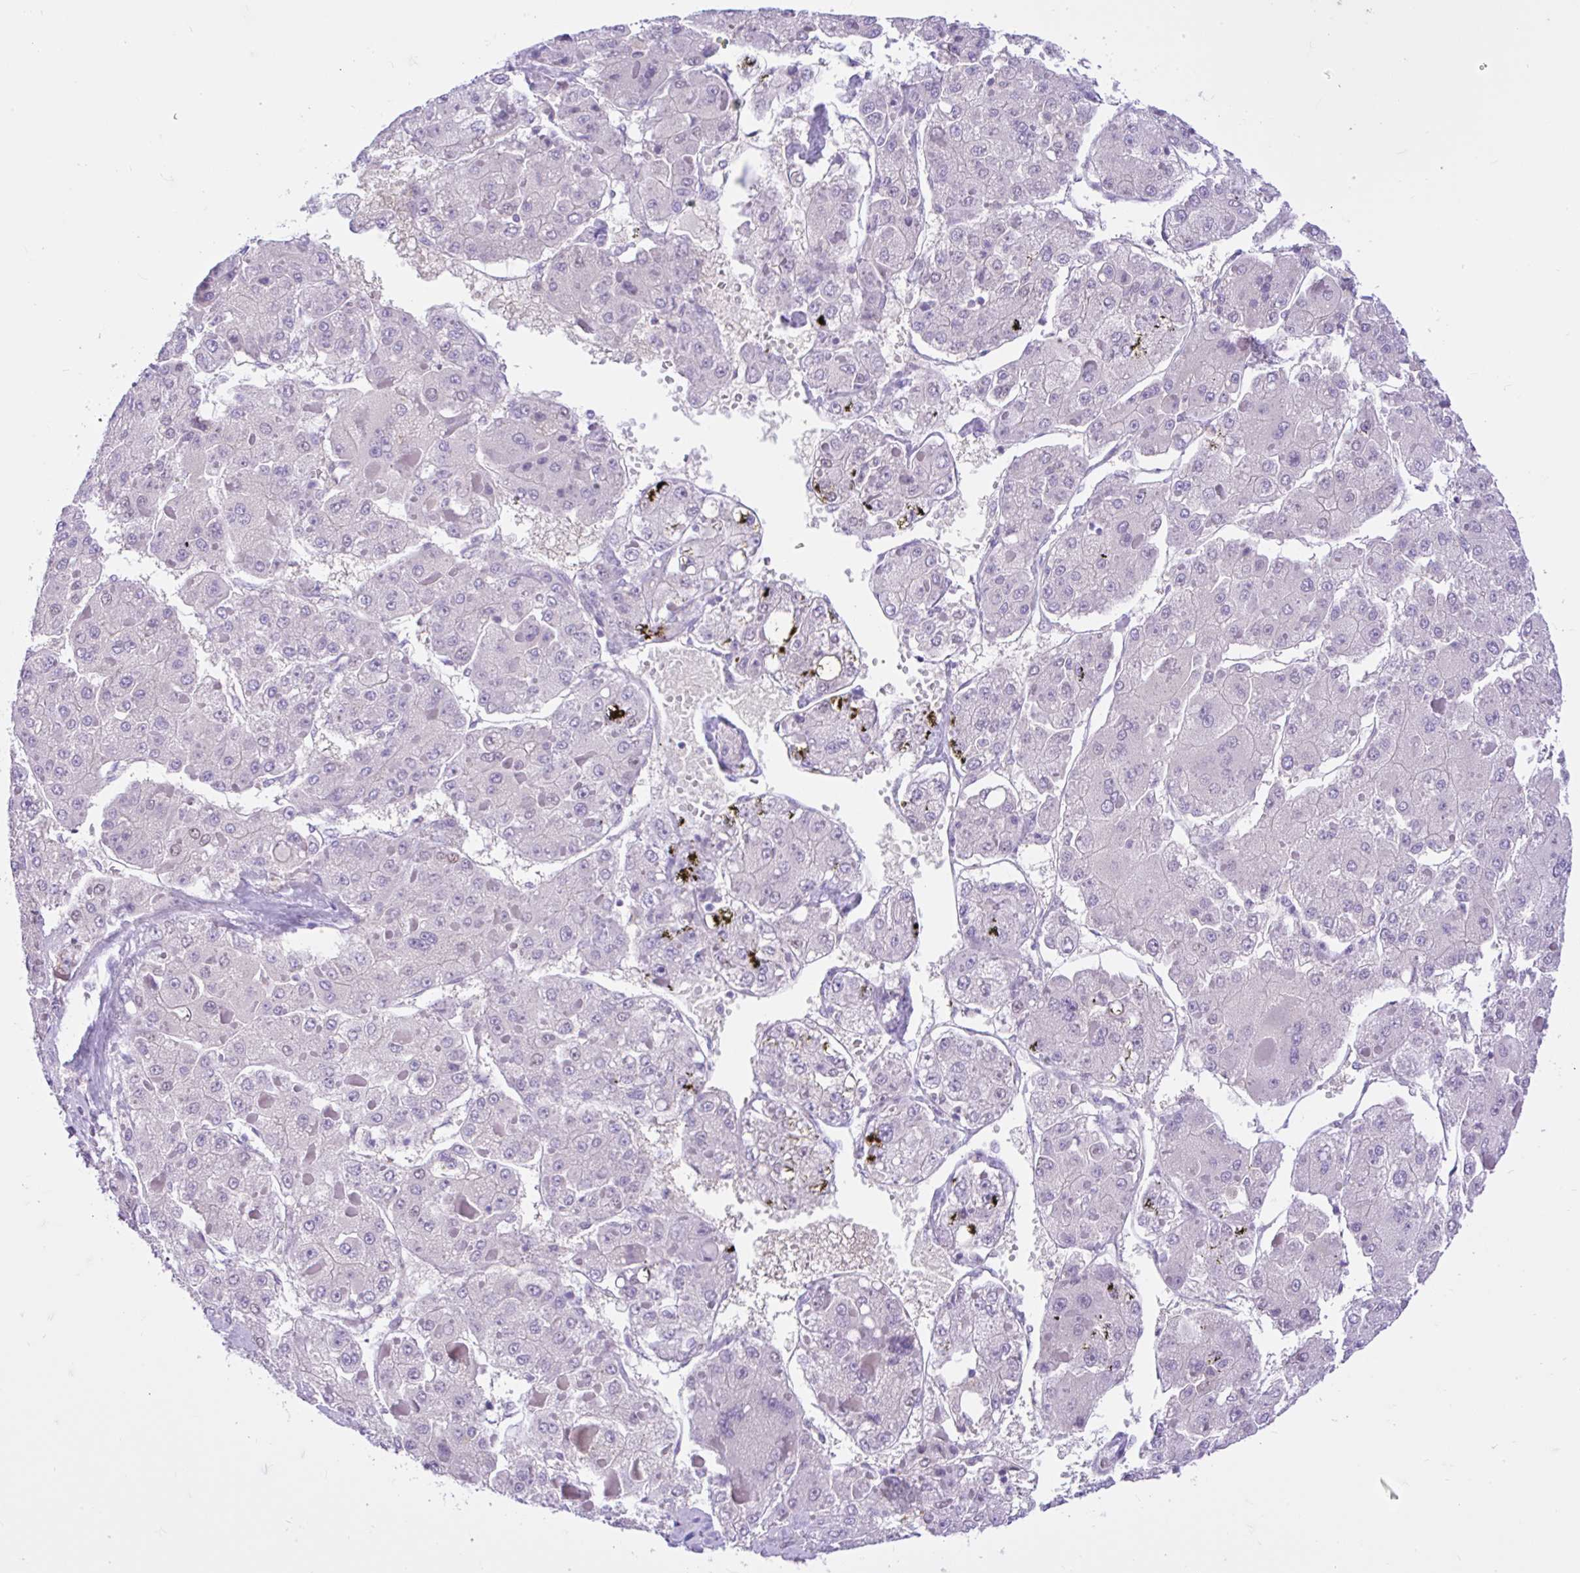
{"staining": {"intensity": "negative", "quantity": "none", "location": "none"}, "tissue": "liver cancer", "cell_type": "Tumor cells", "image_type": "cancer", "snomed": [{"axis": "morphology", "description": "Carcinoma, Hepatocellular, NOS"}, {"axis": "topography", "description": "Liver"}], "caption": "This is an IHC image of hepatocellular carcinoma (liver). There is no expression in tumor cells.", "gene": "ANO4", "patient": {"sex": "female", "age": 73}}